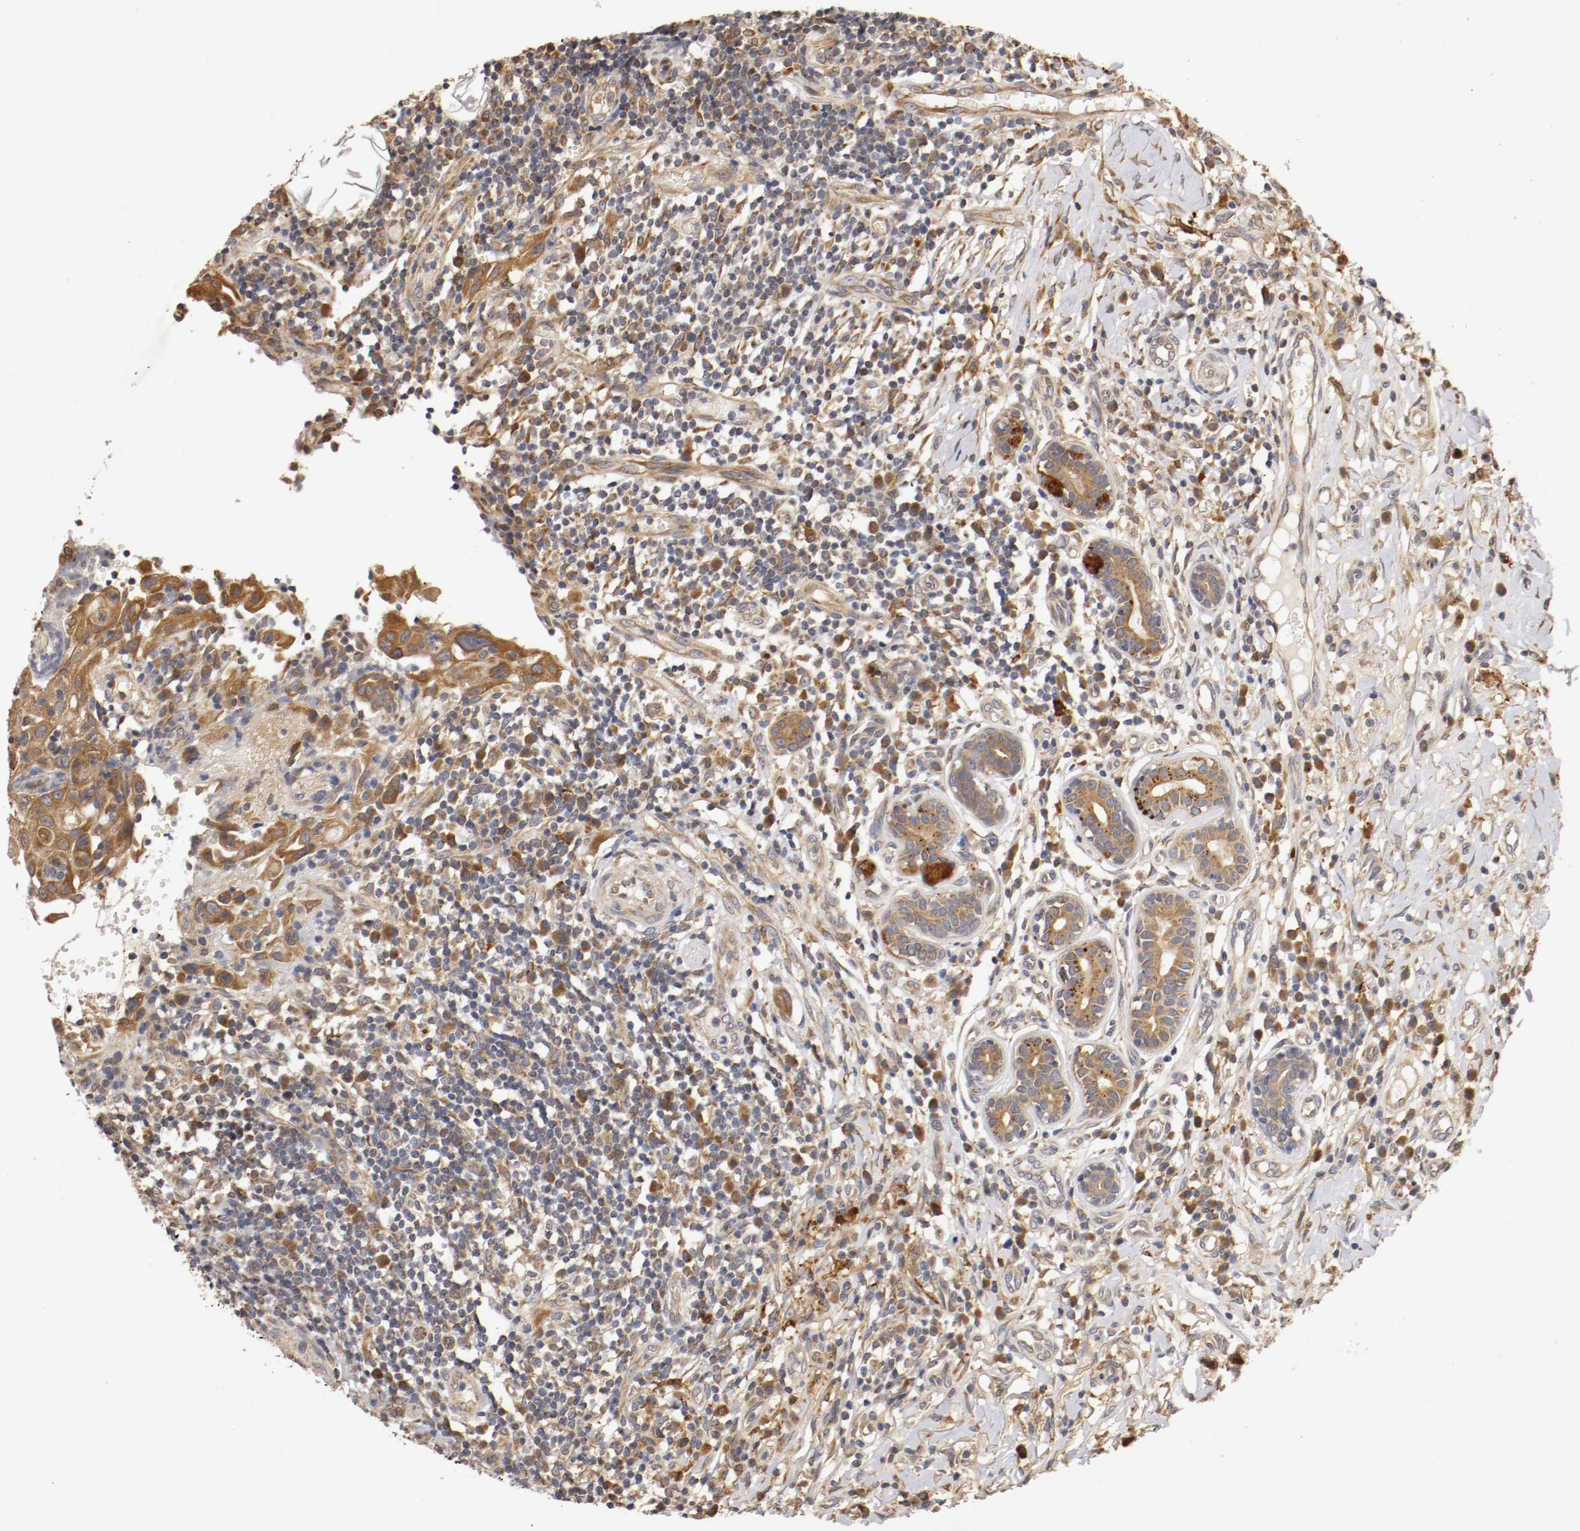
{"staining": {"intensity": "strong", "quantity": ">75%", "location": "cytoplasmic/membranous"}, "tissue": "thyroid cancer", "cell_type": "Tumor cells", "image_type": "cancer", "snomed": [{"axis": "morphology", "description": "Carcinoma, NOS"}, {"axis": "topography", "description": "Thyroid gland"}], "caption": "High-magnification brightfield microscopy of thyroid carcinoma stained with DAB (3,3'-diaminobenzidine) (brown) and counterstained with hematoxylin (blue). tumor cells exhibit strong cytoplasmic/membranous expression is present in about>75% of cells.", "gene": "VEZT", "patient": {"sex": "female", "age": 77}}